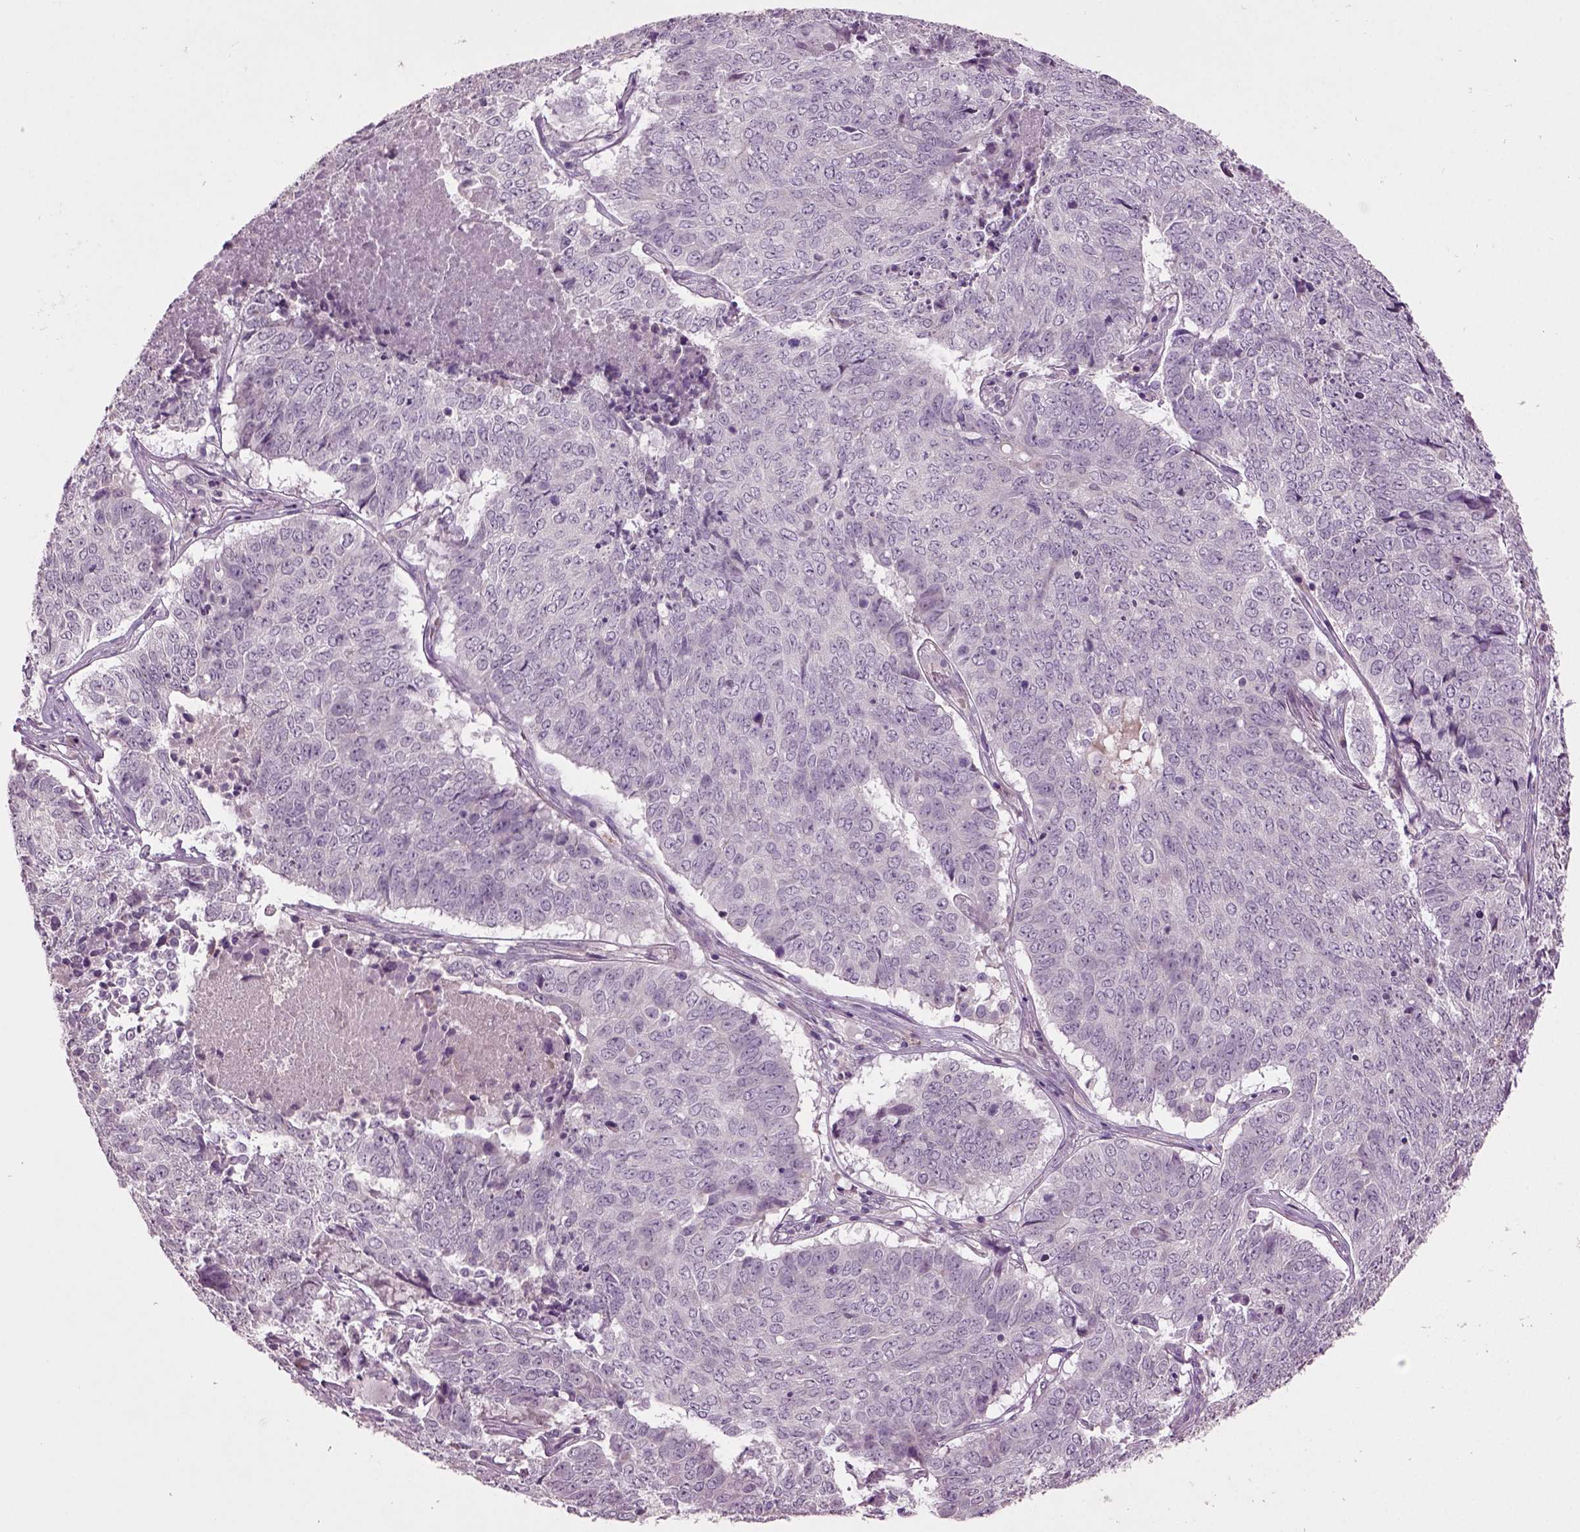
{"staining": {"intensity": "negative", "quantity": "none", "location": "none"}, "tissue": "lung cancer", "cell_type": "Tumor cells", "image_type": "cancer", "snomed": [{"axis": "morphology", "description": "Squamous cell carcinoma, NOS"}, {"axis": "topography", "description": "Lung"}], "caption": "An image of human lung squamous cell carcinoma is negative for staining in tumor cells. The staining was performed using DAB to visualize the protein expression in brown, while the nuclei were stained in blue with hematoxylin (Magnification: 20x).", "gene": "SLC17A6", "patient": {"sex": "male", "age": 64}}